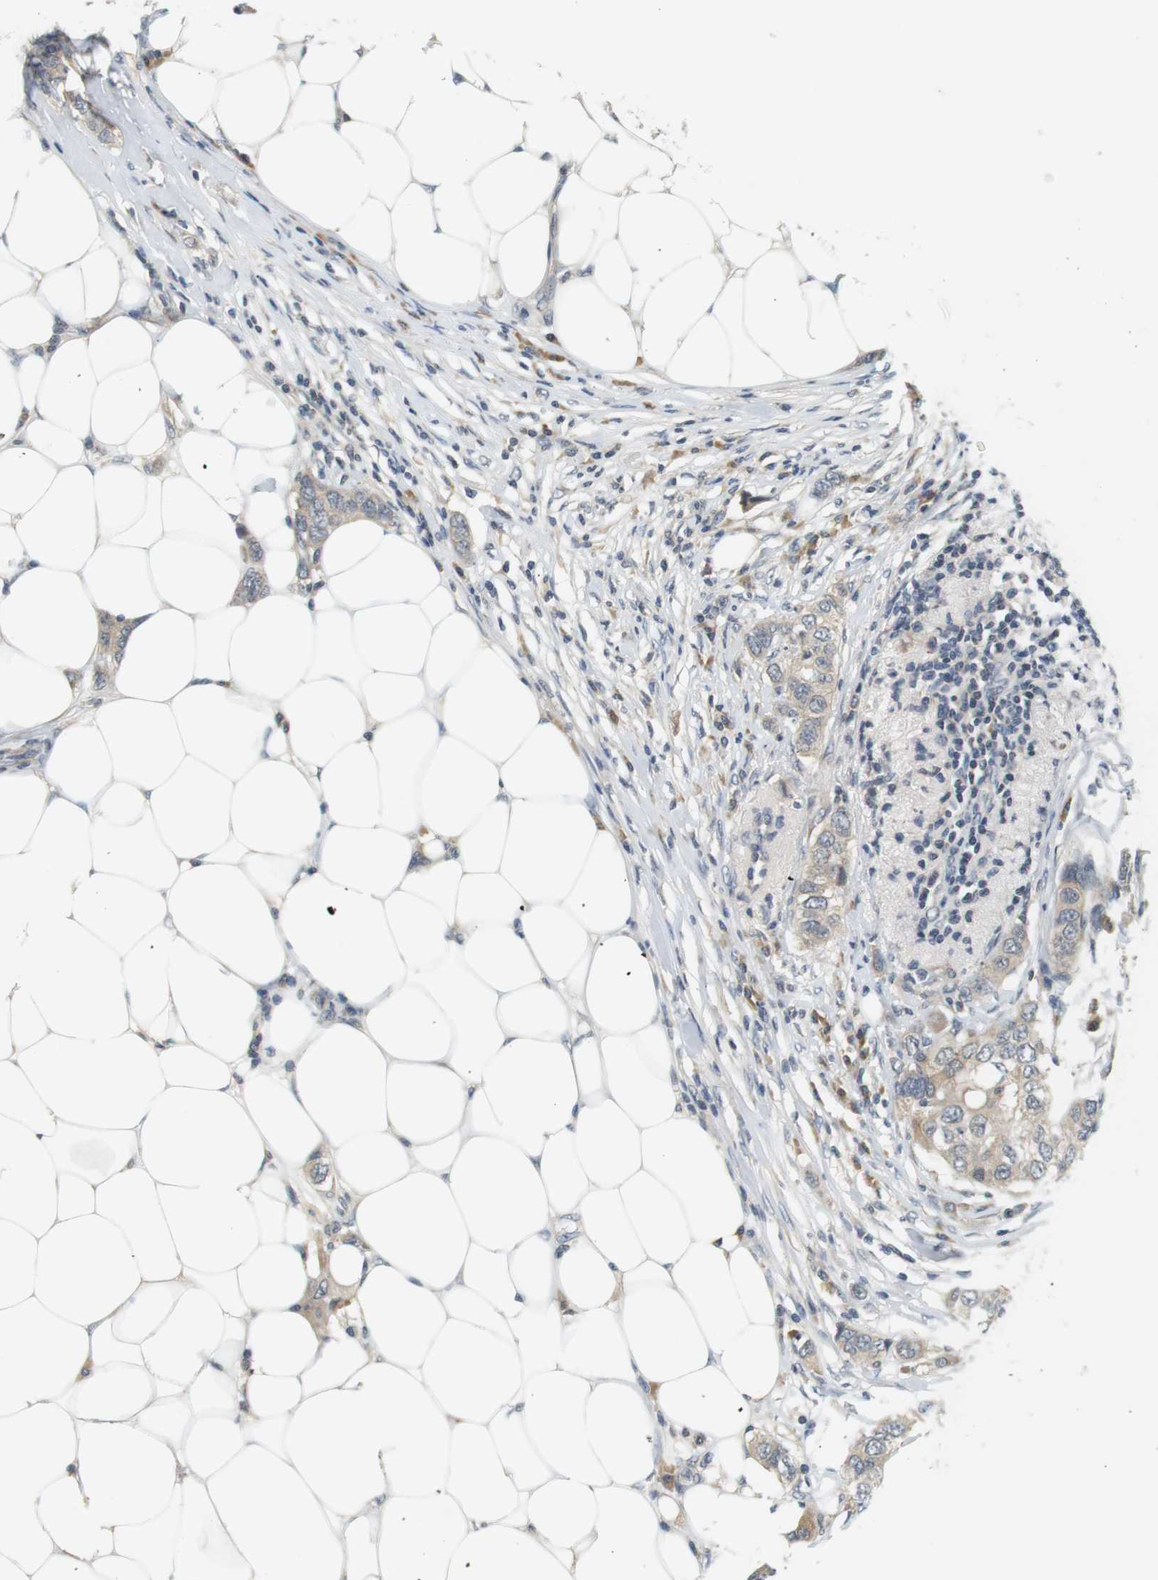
{"staining": {"intensity": "weak", "quantity": "<25%", "location": "cytoplasmic/membranous"}, "tissue": "breast cancer", "cell_type": "Tumor cells", "image_type": "cancer", "snomed": [{"axis": "morphology", "description": "Duct carcinoma"}, {"axis": "topography", "description": "Breast"}], "caption": "DAB immunohistochemical staining of breast cancer demonstrates no significant expression in tumor cells.", "gene": "WNT7A", "patient": {"sex": "female", "age": 50}}